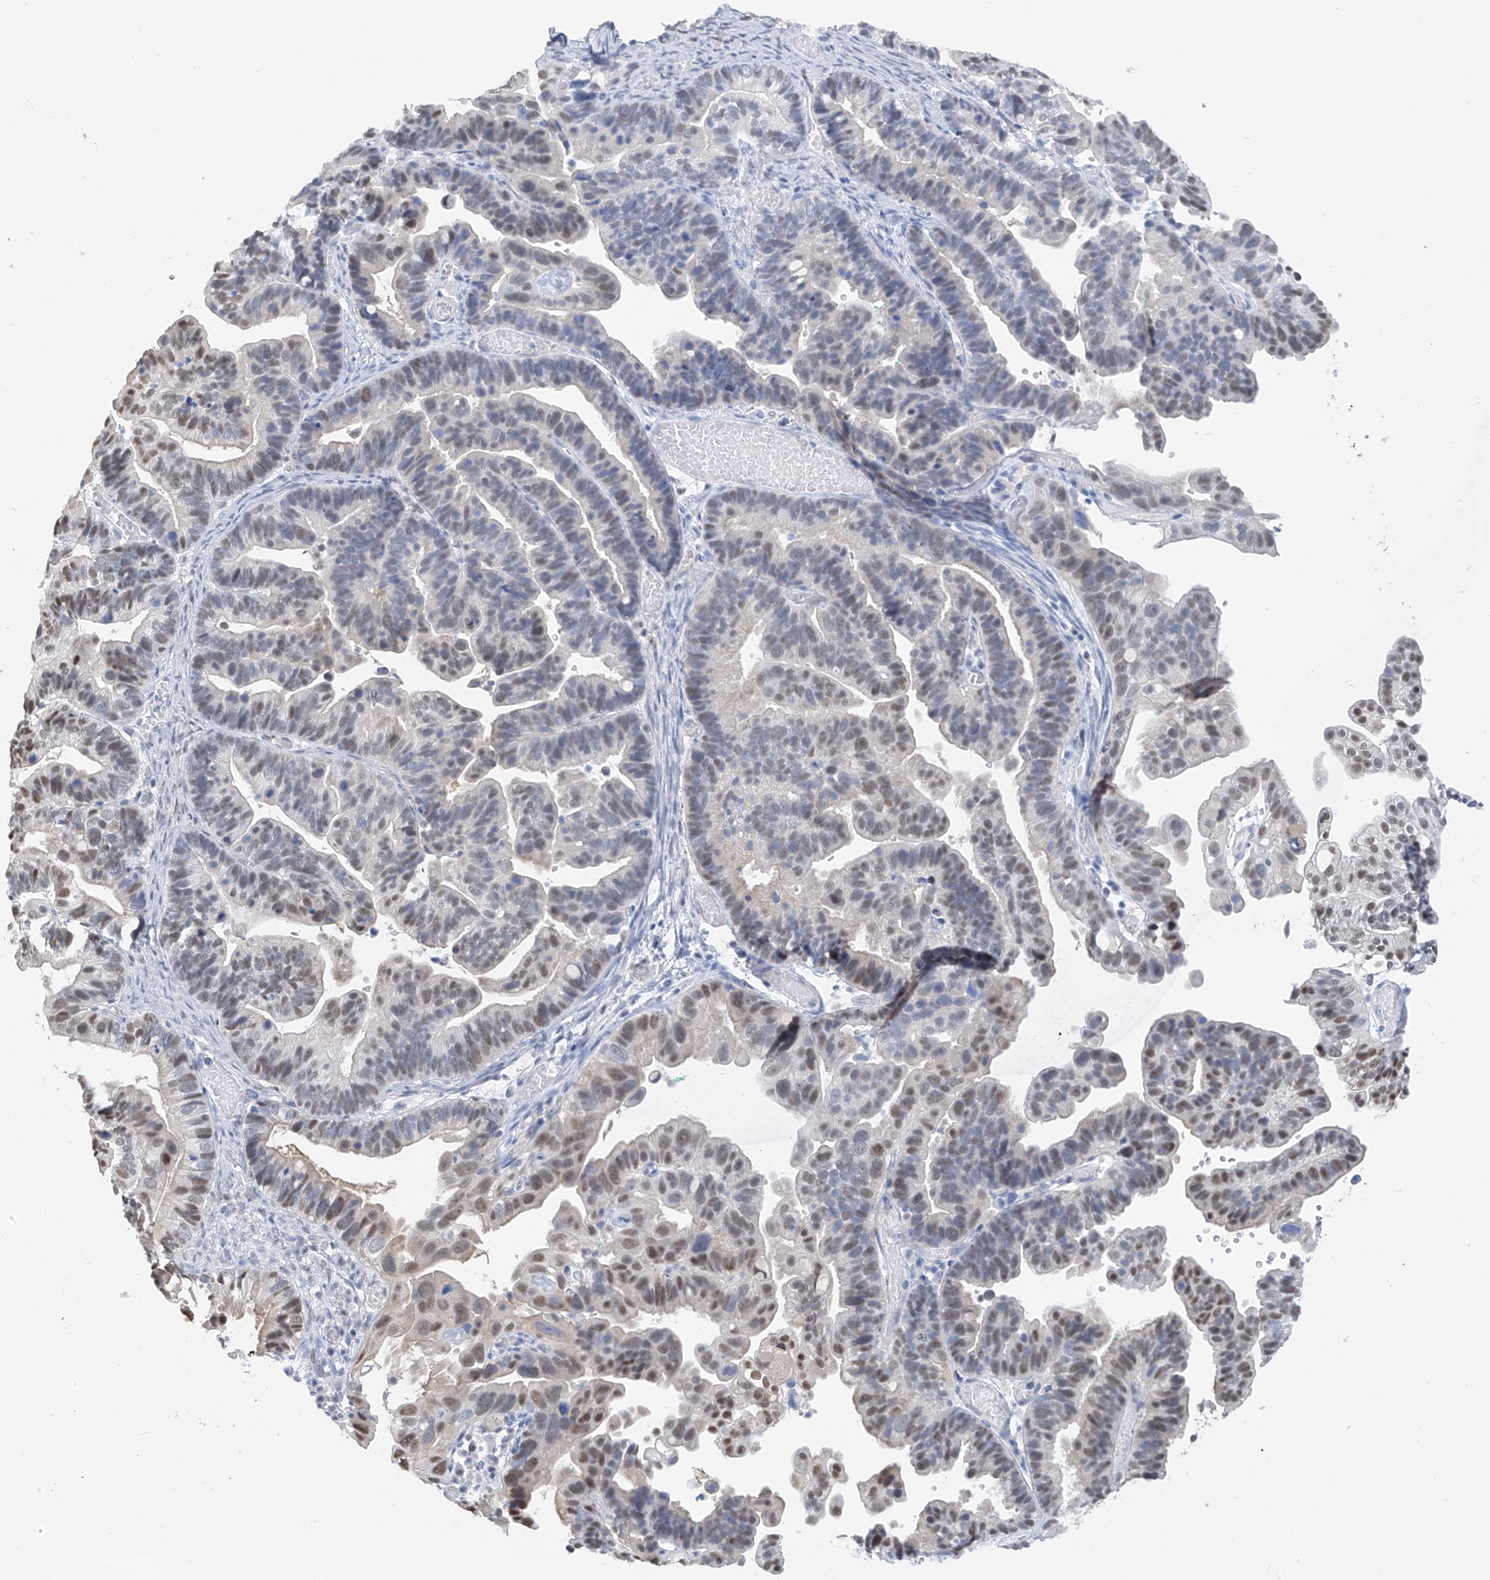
{"staining": {"intensity": "moderate", "quantity": "<25%", "location": "nuclear"}, "tissue": "ovarian cancer", "cell_type": "Tumor cells", "image_type": "cancer", "snomed": [{"axis": "morphology", "description": "Cystadenocarcinoma, serous, NOS"}, {"axis": "topography", "description": "Ovary"}], "caption": "This is a micrograph of immunohistochemistry (IHC) staining of ovarian cancer, which shows moderate staining in the nuclear of tumor cells.", "gene": "PMM1", "patient": {"sex": "female", "age": 56}}